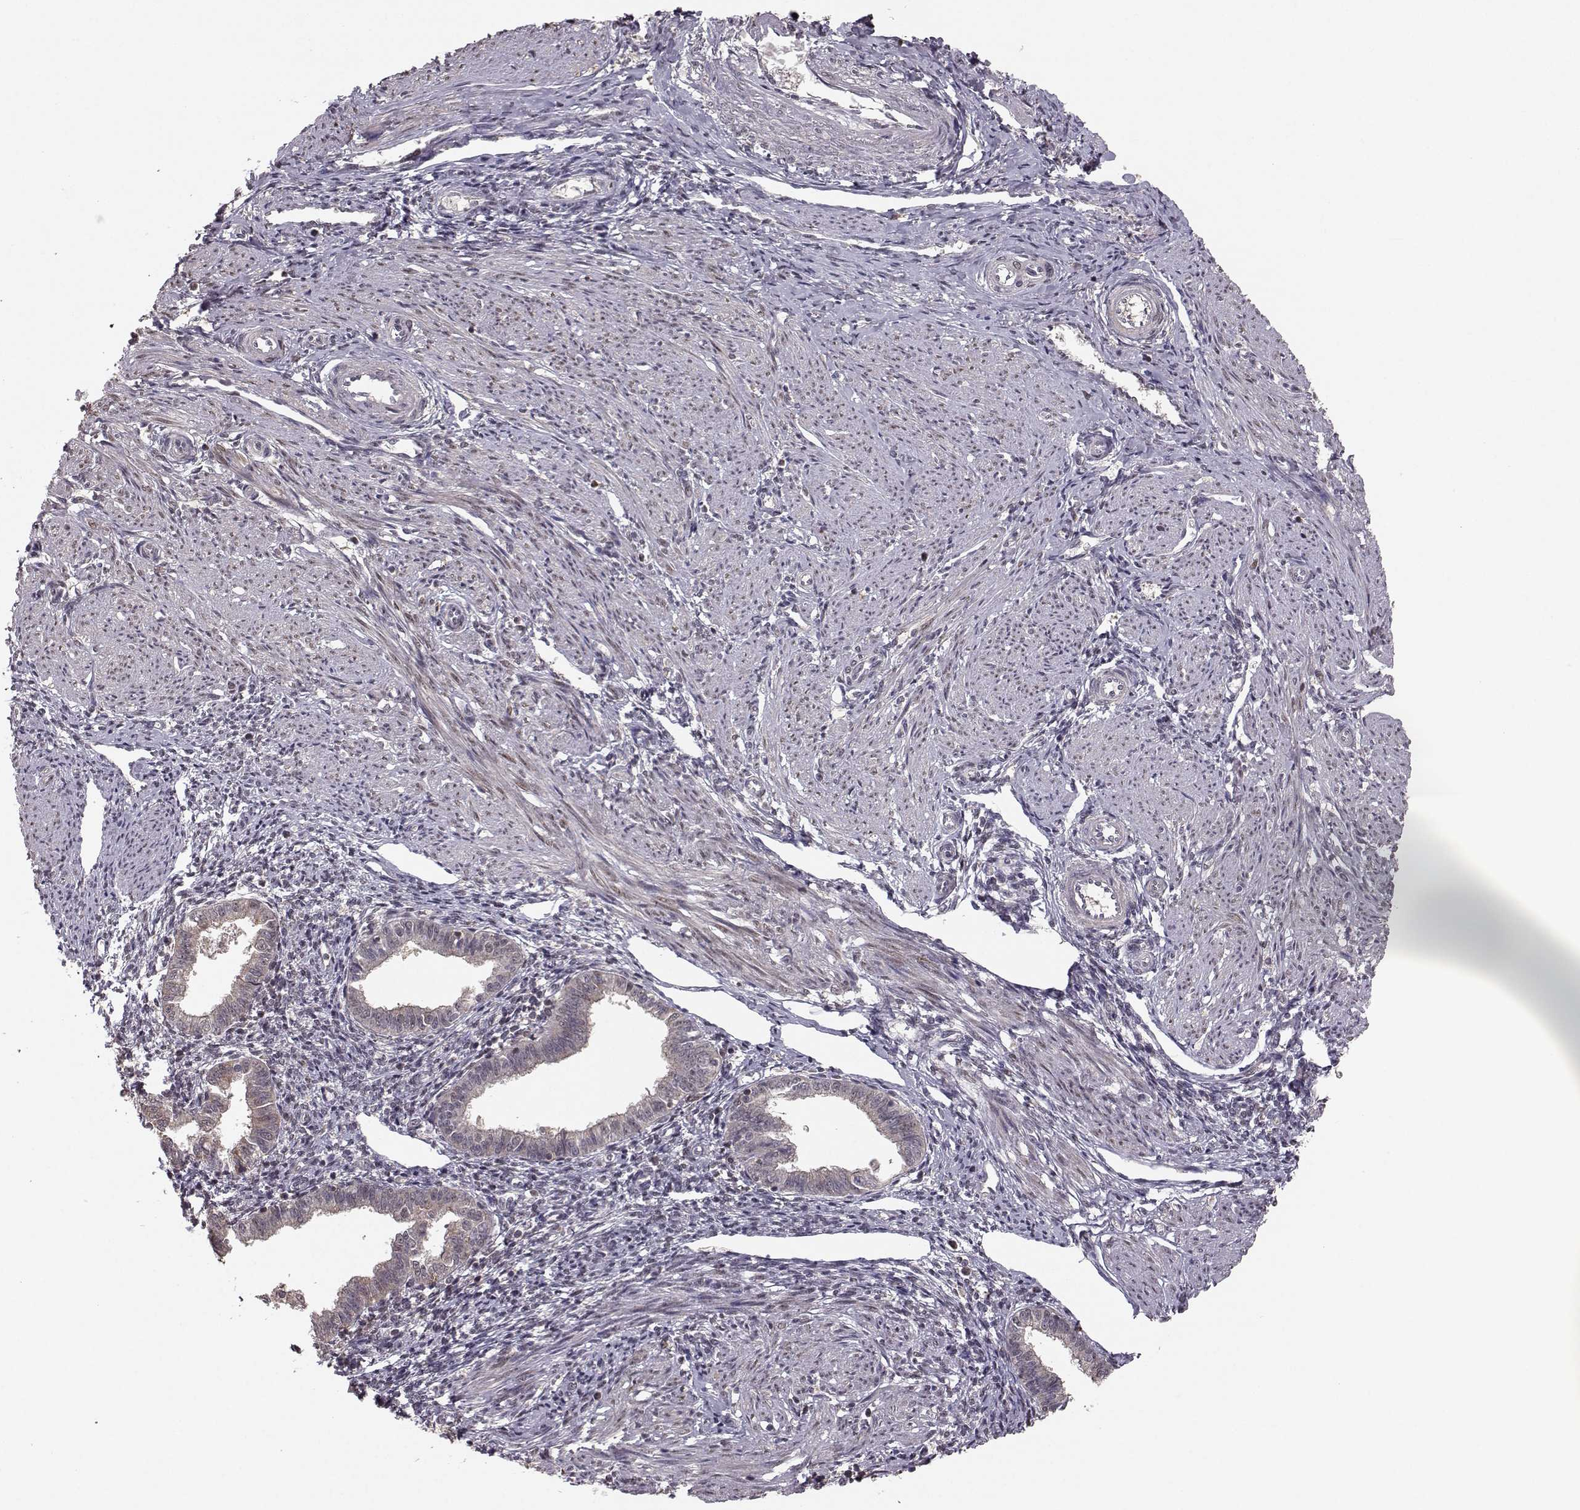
{"staining": {"intensity": "negative", "quantity": "none", "location": "none"}, "tissue": "endometrium", "cell_type": "Cells in endometrial stroma", "image_type": "normal", "snomed": [{"axis": "morphology", "description": "Normal tissue, NOS"}, {"axis": "topography", "description": "Endometrium"}], "caption": "This is an IHC image of normal endometrium. There is no expression in cells in endometrial stroma.", "gene": "PLEKHG3", "patient": {"sex": "female", "age": 37}}